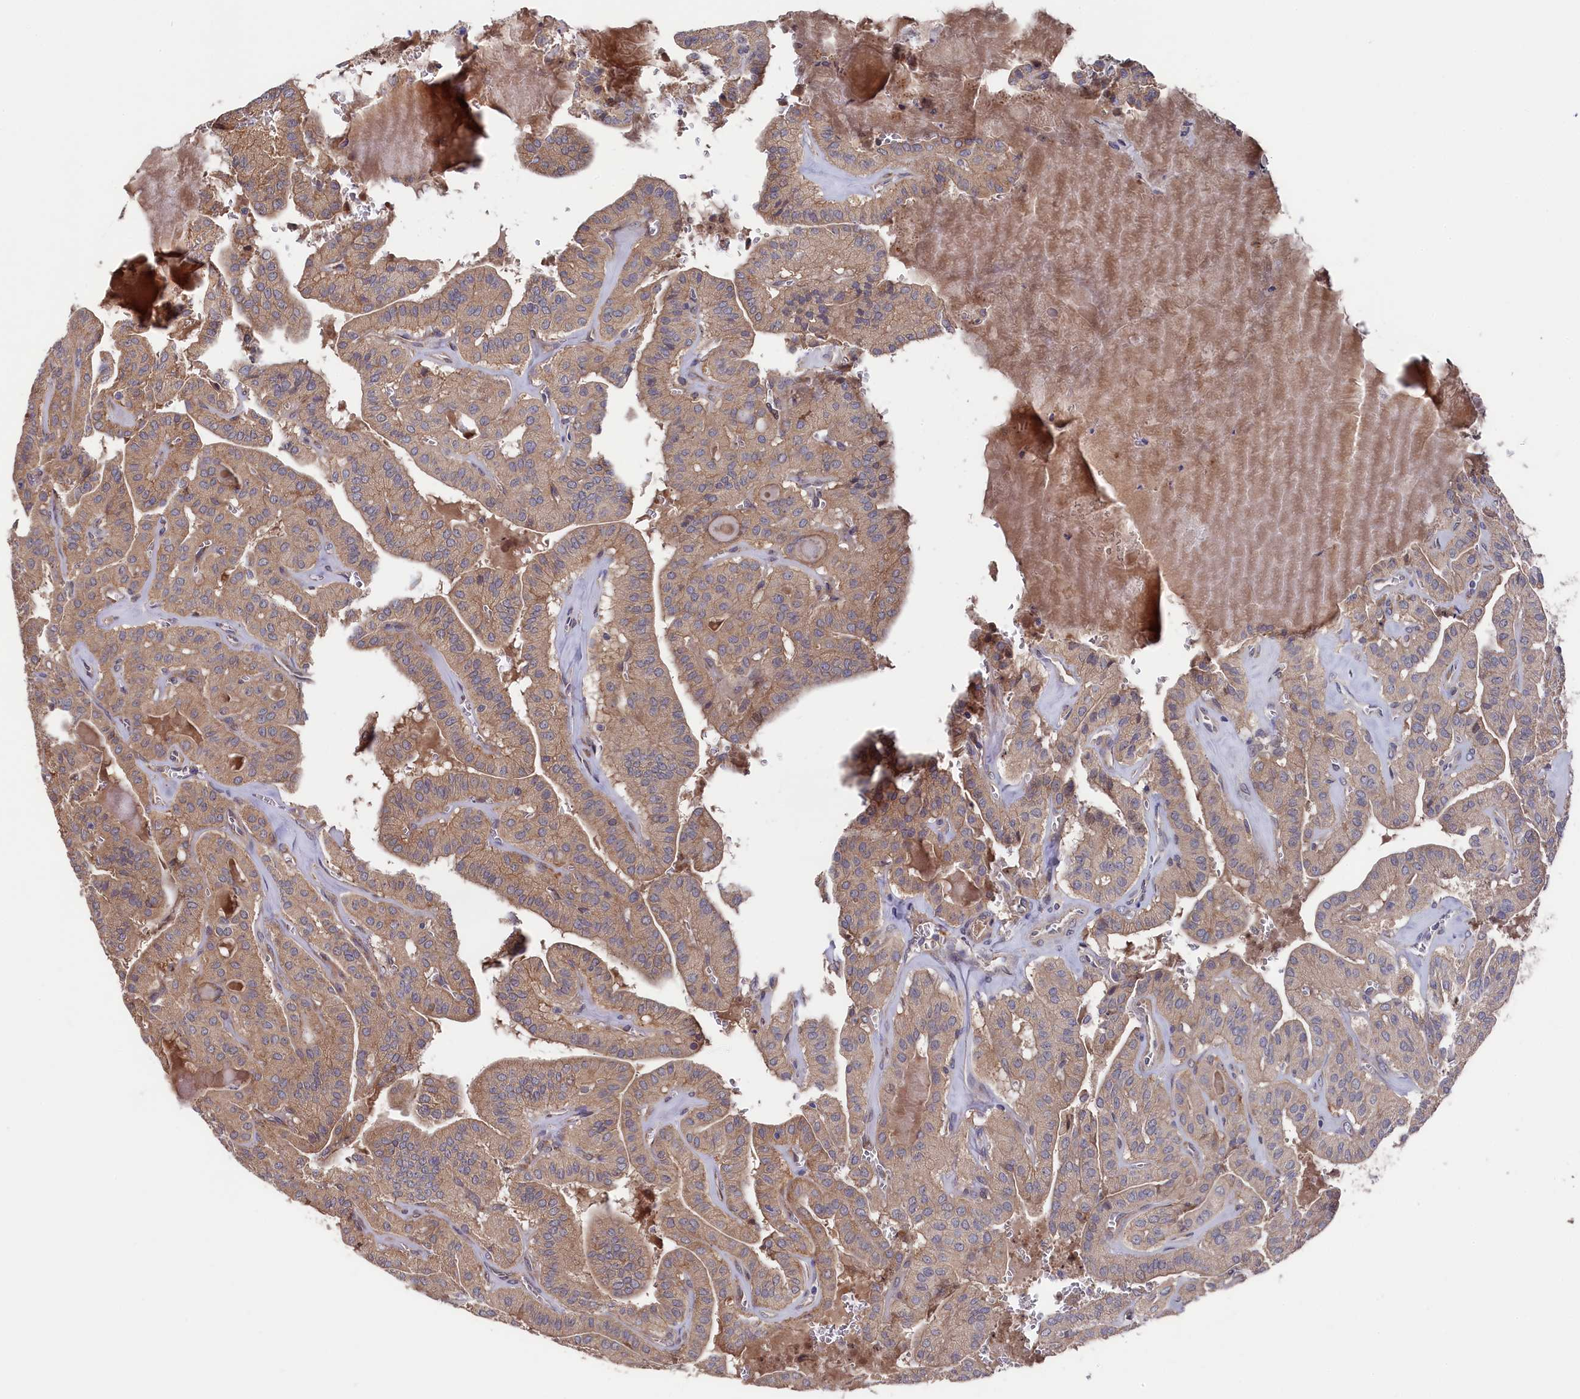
{"staining": {"intensity": "moderate", "quantity": ">75%", "location": "cytoplasmic/membranous"}, "tissue": "thyroid cancer", "cell_type": "Tumor cells", "image_type": "cancer", "snomed": [{"axis": "morphology", "description": "Papillary adenocarcinoma, NOS"}, {"axis": "topography", "description": "Thyroid gland"}], "caption": "Human papillary adenocarcinoma (thyroid) stained with a brown dye demonstrates moderate cytoplasmic/membranous positive positivity in approximately >75% of tumor cells.", "gene": "SLC12A4", "patient": {"sex": "male", "age": 52}}